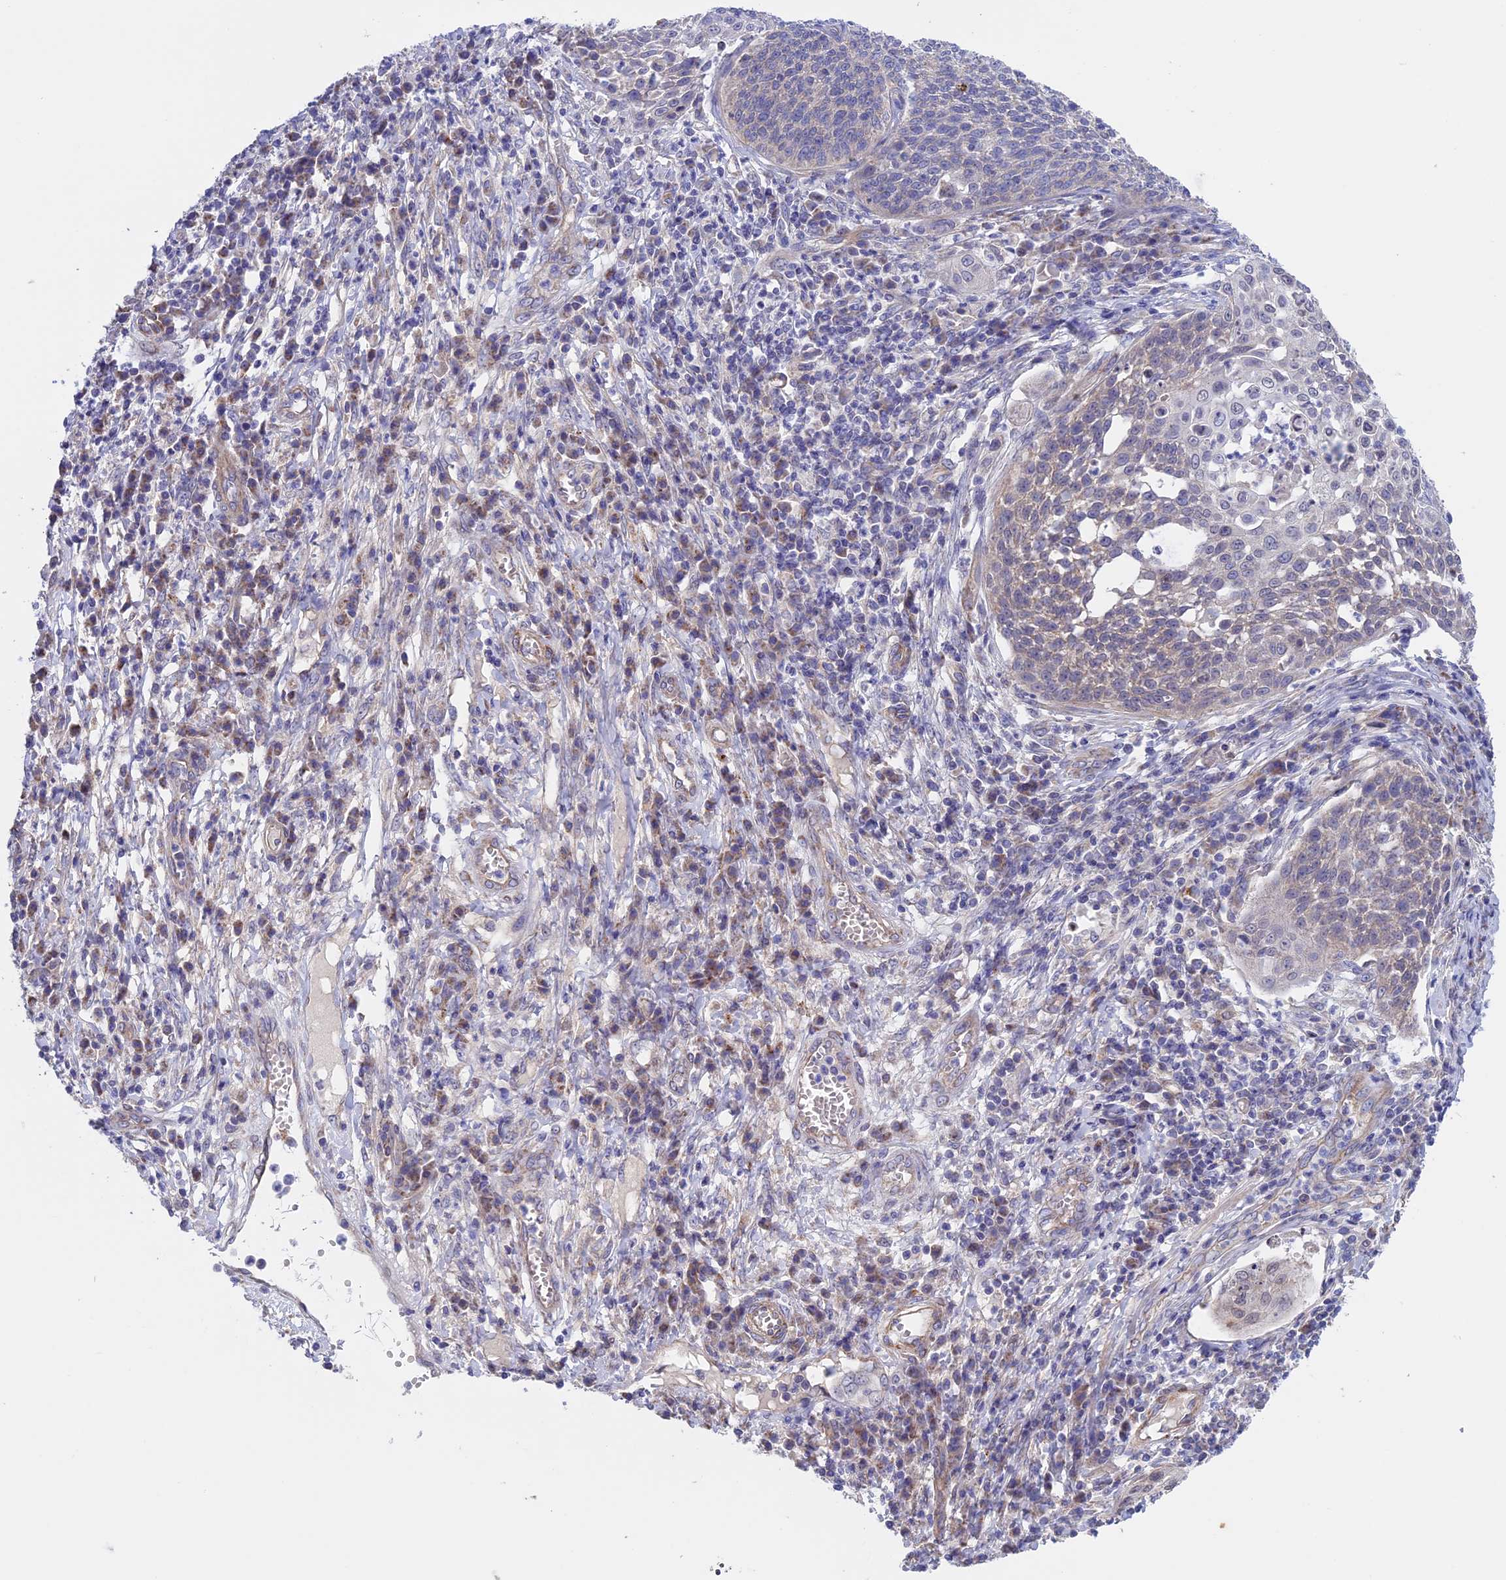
{"staining": {"intensity": "negative", "quantity": "none", "location": "none"}, "tissue": "cervical cancer", "cell_type": "Tumor cells", "image_type": "cancer", "snomed": [{"axis": "morphology", "description": "Squamous cell carcinoma, NOS"}, {"axis": "topography", "description": "Cervix"}], "caption": "An IHC image of cervical cancer (squamous cell carcinoma) is shown. There is no staining in tumor cells of cervical cancer (squamous cell carcinoma). (Immunohistochemistry (ihc), brightfield microscopy, high magnification).", "gene": "ETFDH", "patient": {"sex": "female", "age": 34}}